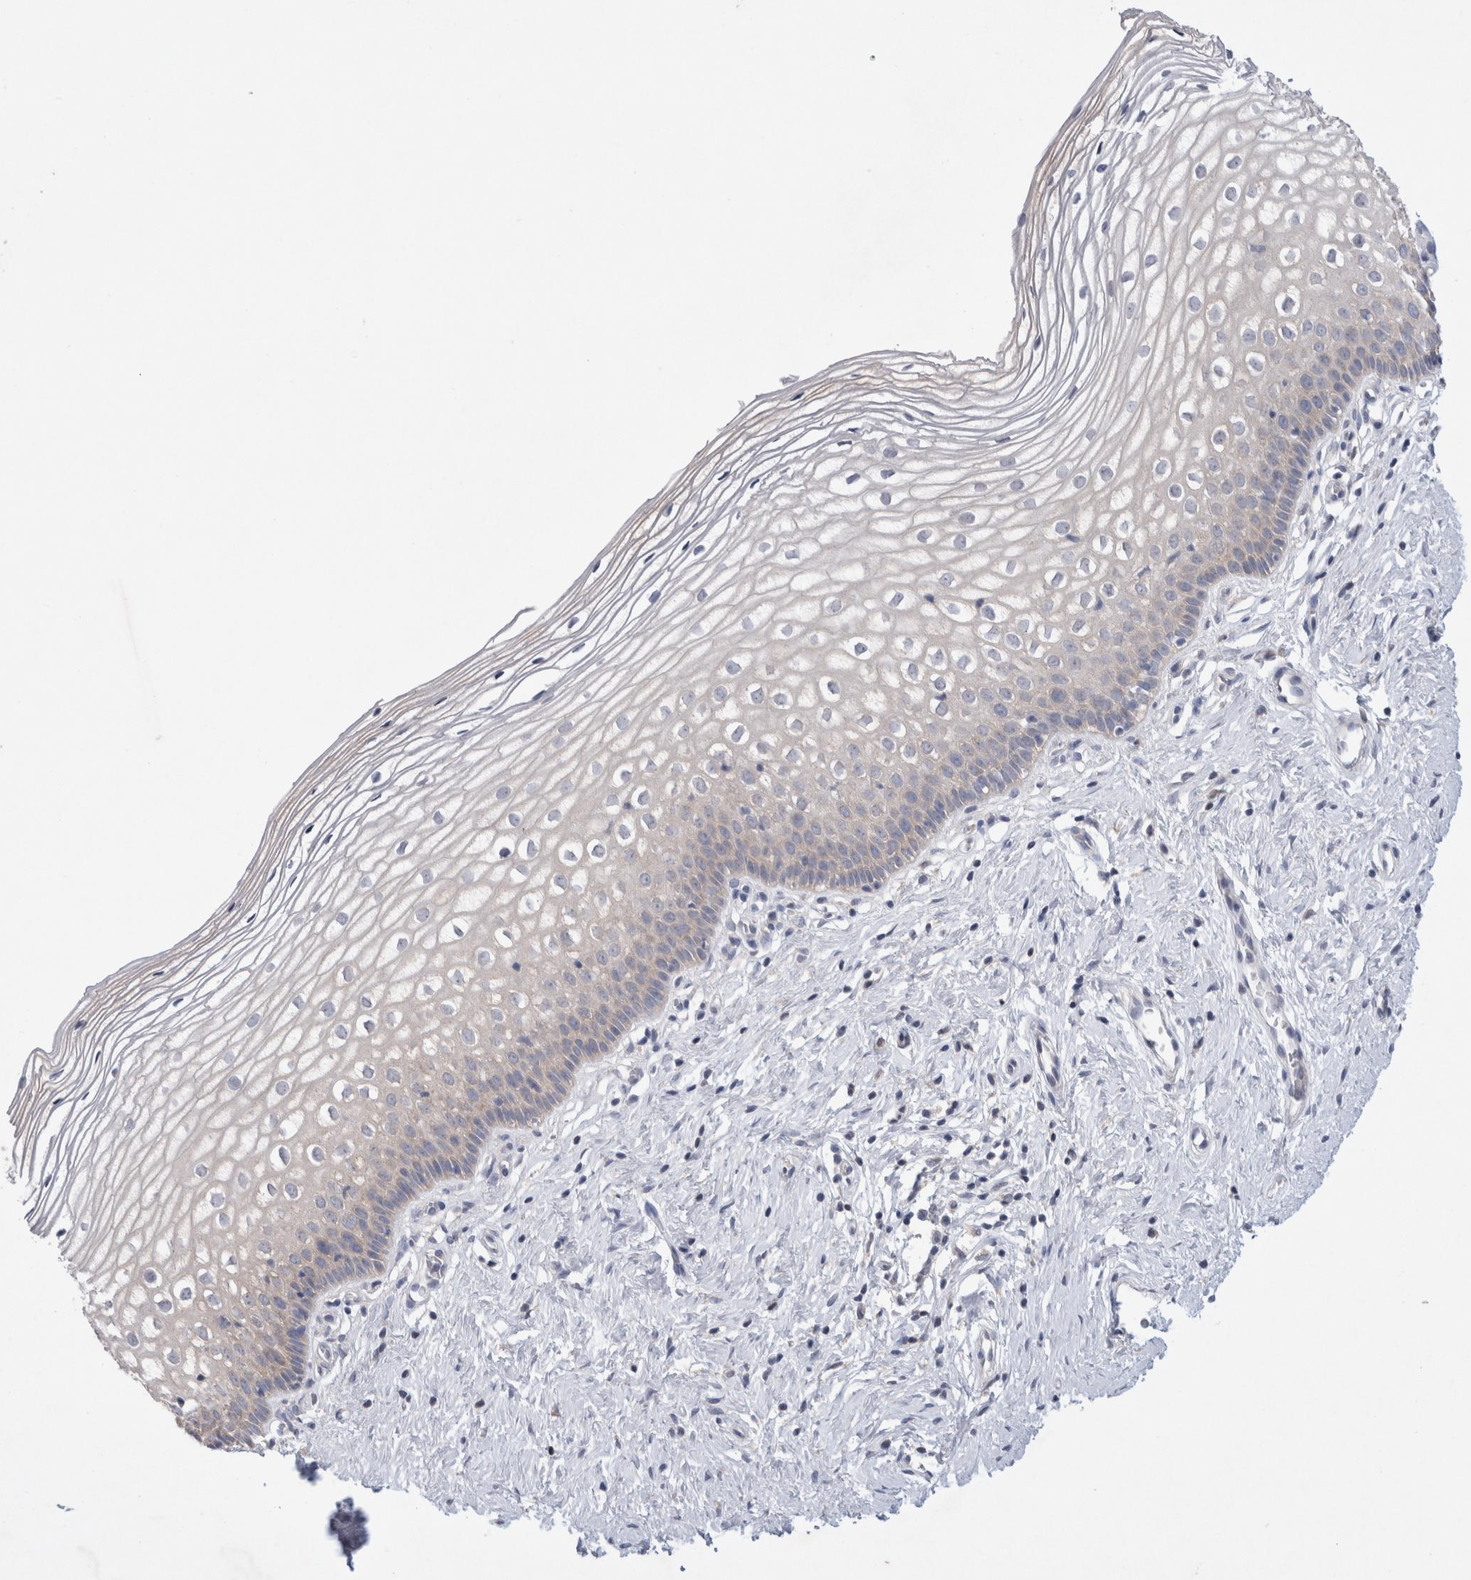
{"staining": {"intensity": "negative", "quantity": "none", "location": "none"}, "tissue": "cervix", "cell_type": "Glandular cells", "image_type": "normal", "snomed": [{"axis": "morphology", "description": "Normal tissue, NOS"}, {"axis": "topography", "description": "Cervix"}], "caption": "Immunohistochemistry of benign cervix displays no positivity in glandular cells.", "gene": "IFT74", "patient": {"sex": "female", "age": 27}}